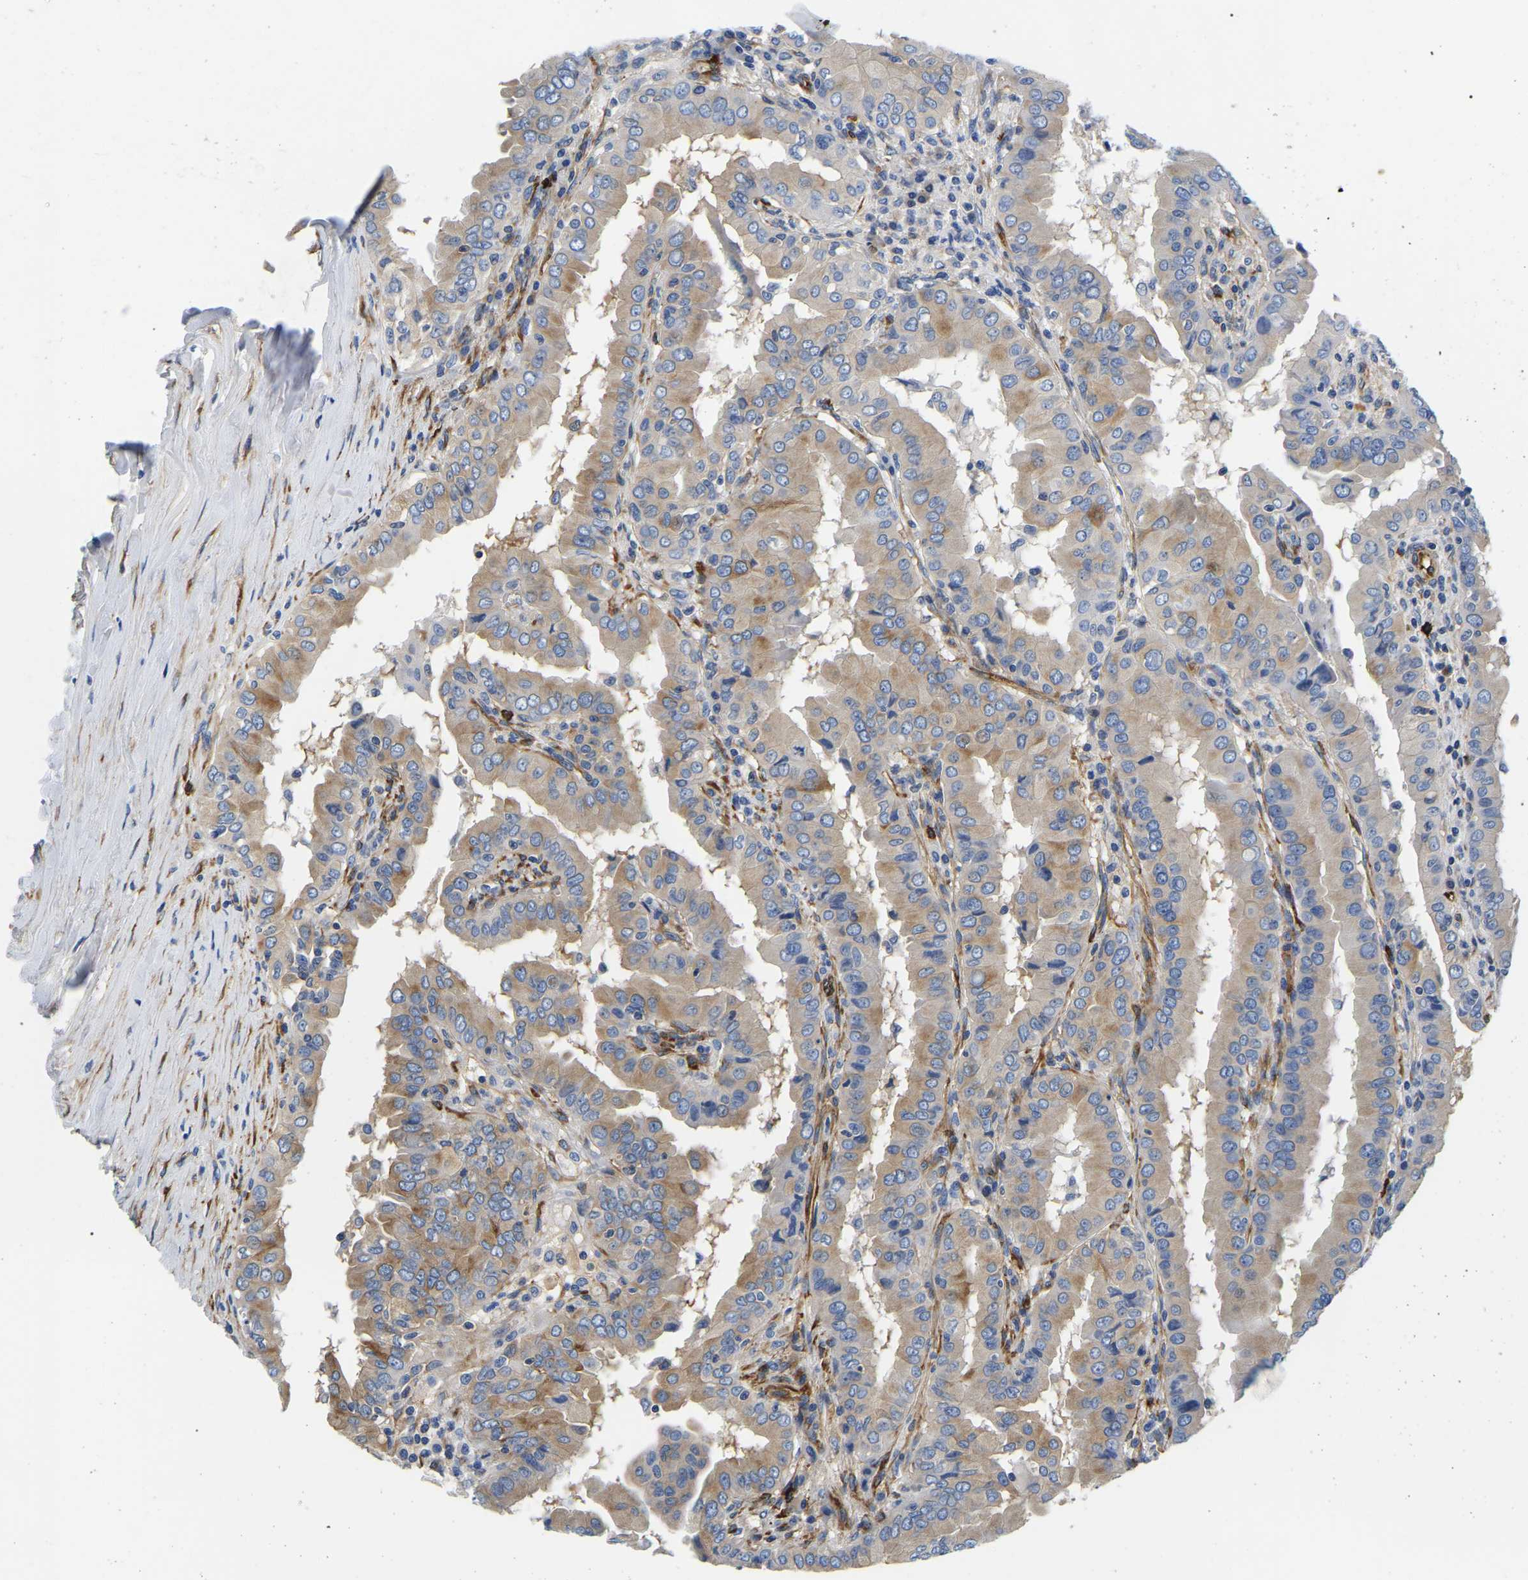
{"staining": {"intensity": "weak", "quantity": "25%-75%", "location": "cytoplasmic/membranous"}, "tissue": "thyroid cancer", "cell_type": "Tumor cells", "image_type": "cancer", "snomed": [{"axis": "morphology", "description": "Papillary adenocarcinoma, NOS"}, {"axis": "topography", "description": "Thyroid gland"}], "caption": "Tumor cells demonstrate weak cytoplasmic/membranous staining in approximately 25%-75% of cells in papillary adenocarcinoma (thyroid). (DAB (3,3'-diaminobenzidine) IHC with brightfield microscopy, high magnification).", "gene": "DUSP8", "patient": {"sex": "male", "age": 33}}